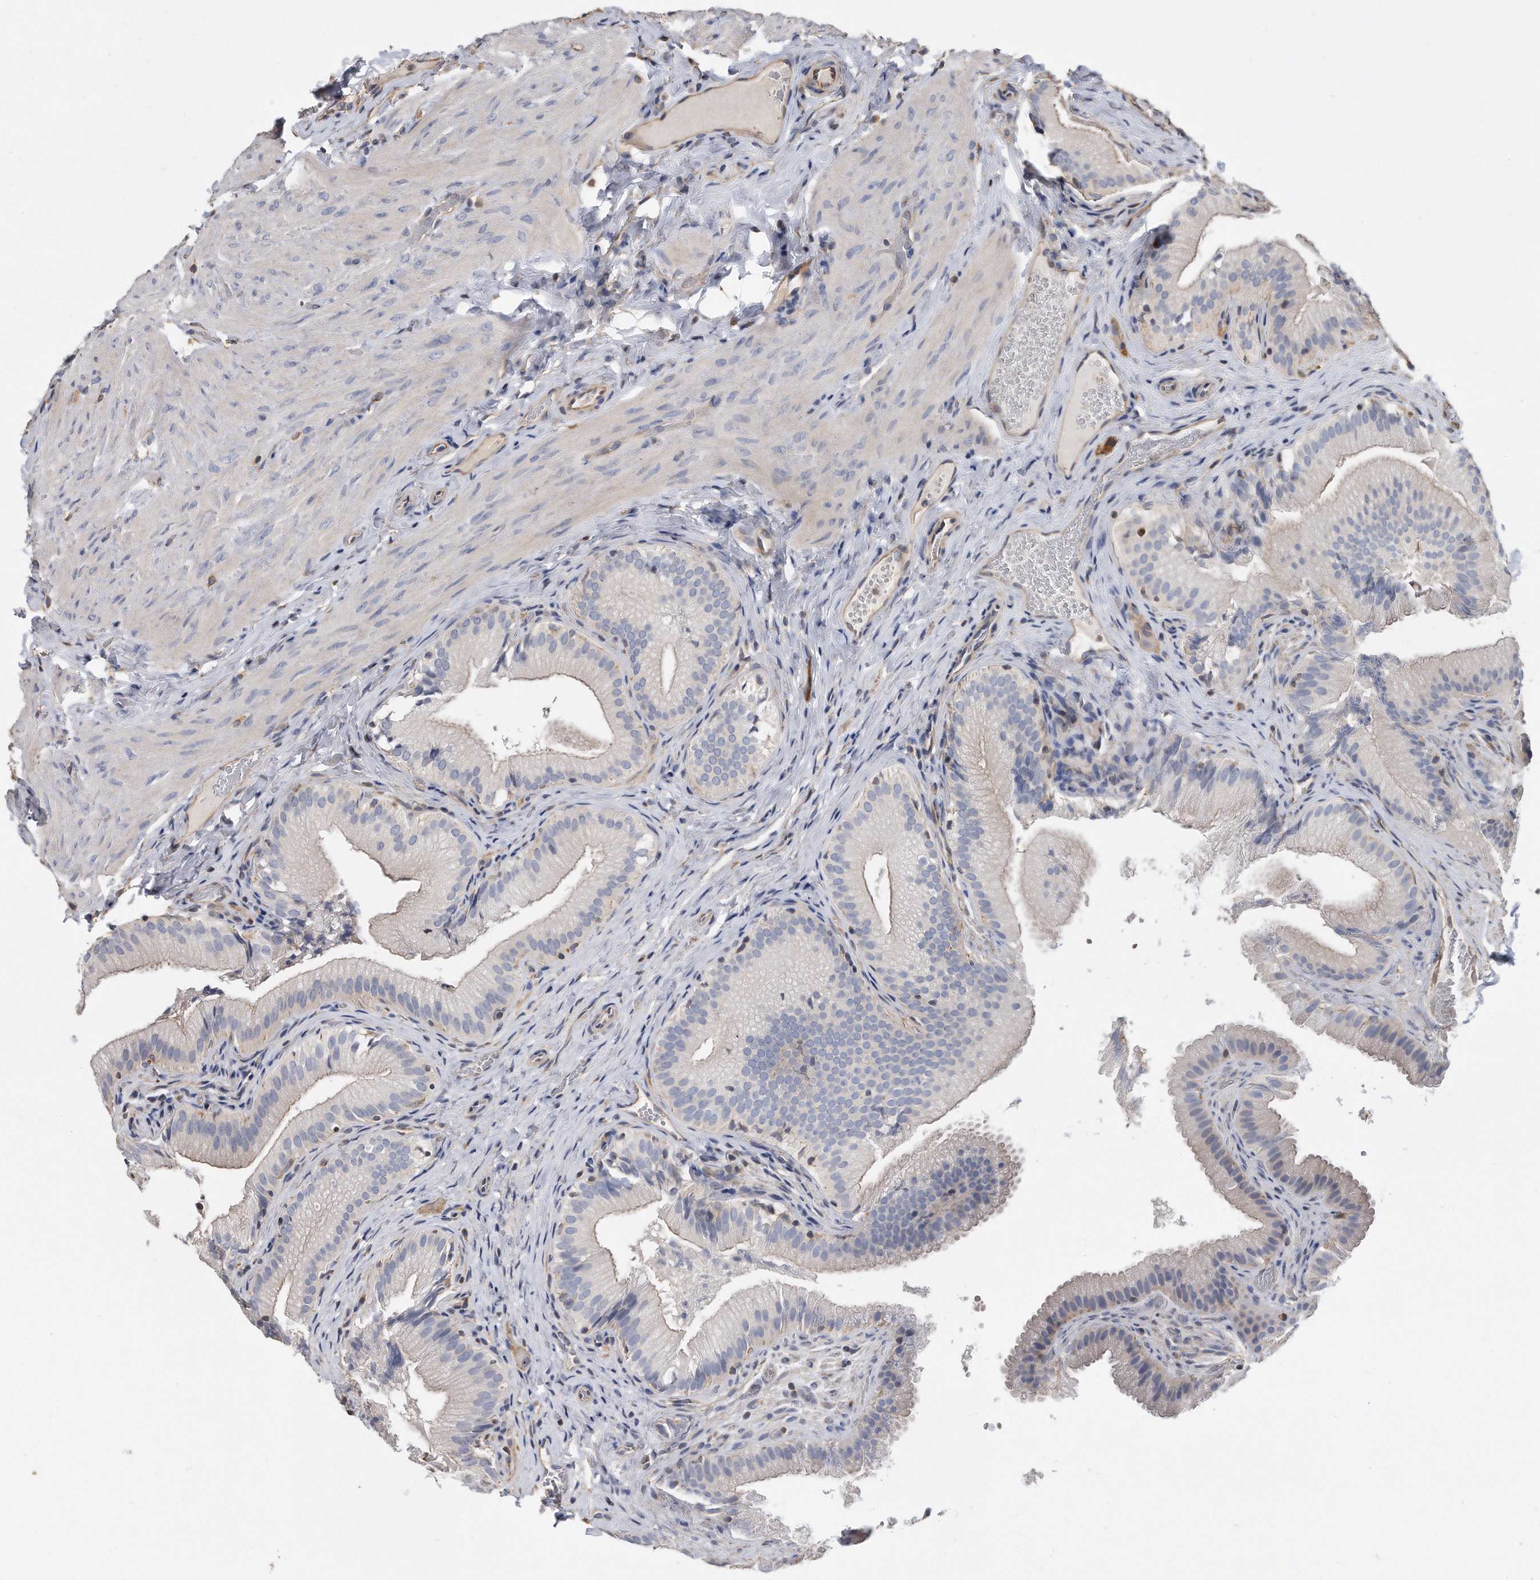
{"staining": {"intensity": "negative", "quantity": "none", "location": "none"}, "tissue": "gallbladder", "cell_type": "Glandular cells", "image_type": "normal", "snomed": [{"axis": "morphology", "description": "Normal tissue, NOS"}, {"axis": "topography", "description": "Gallbladder"}], "caption": "A histopathology image of human gallbladder is negative for staining in glandular cells. The staining was performed using DAB to visualize the protein expression in brown, while the nuclei were stained in blue with hematoxylin (Magnification: 20x).", "gene": "GPC1", "patient": {"sex": "female", "age": 30}}